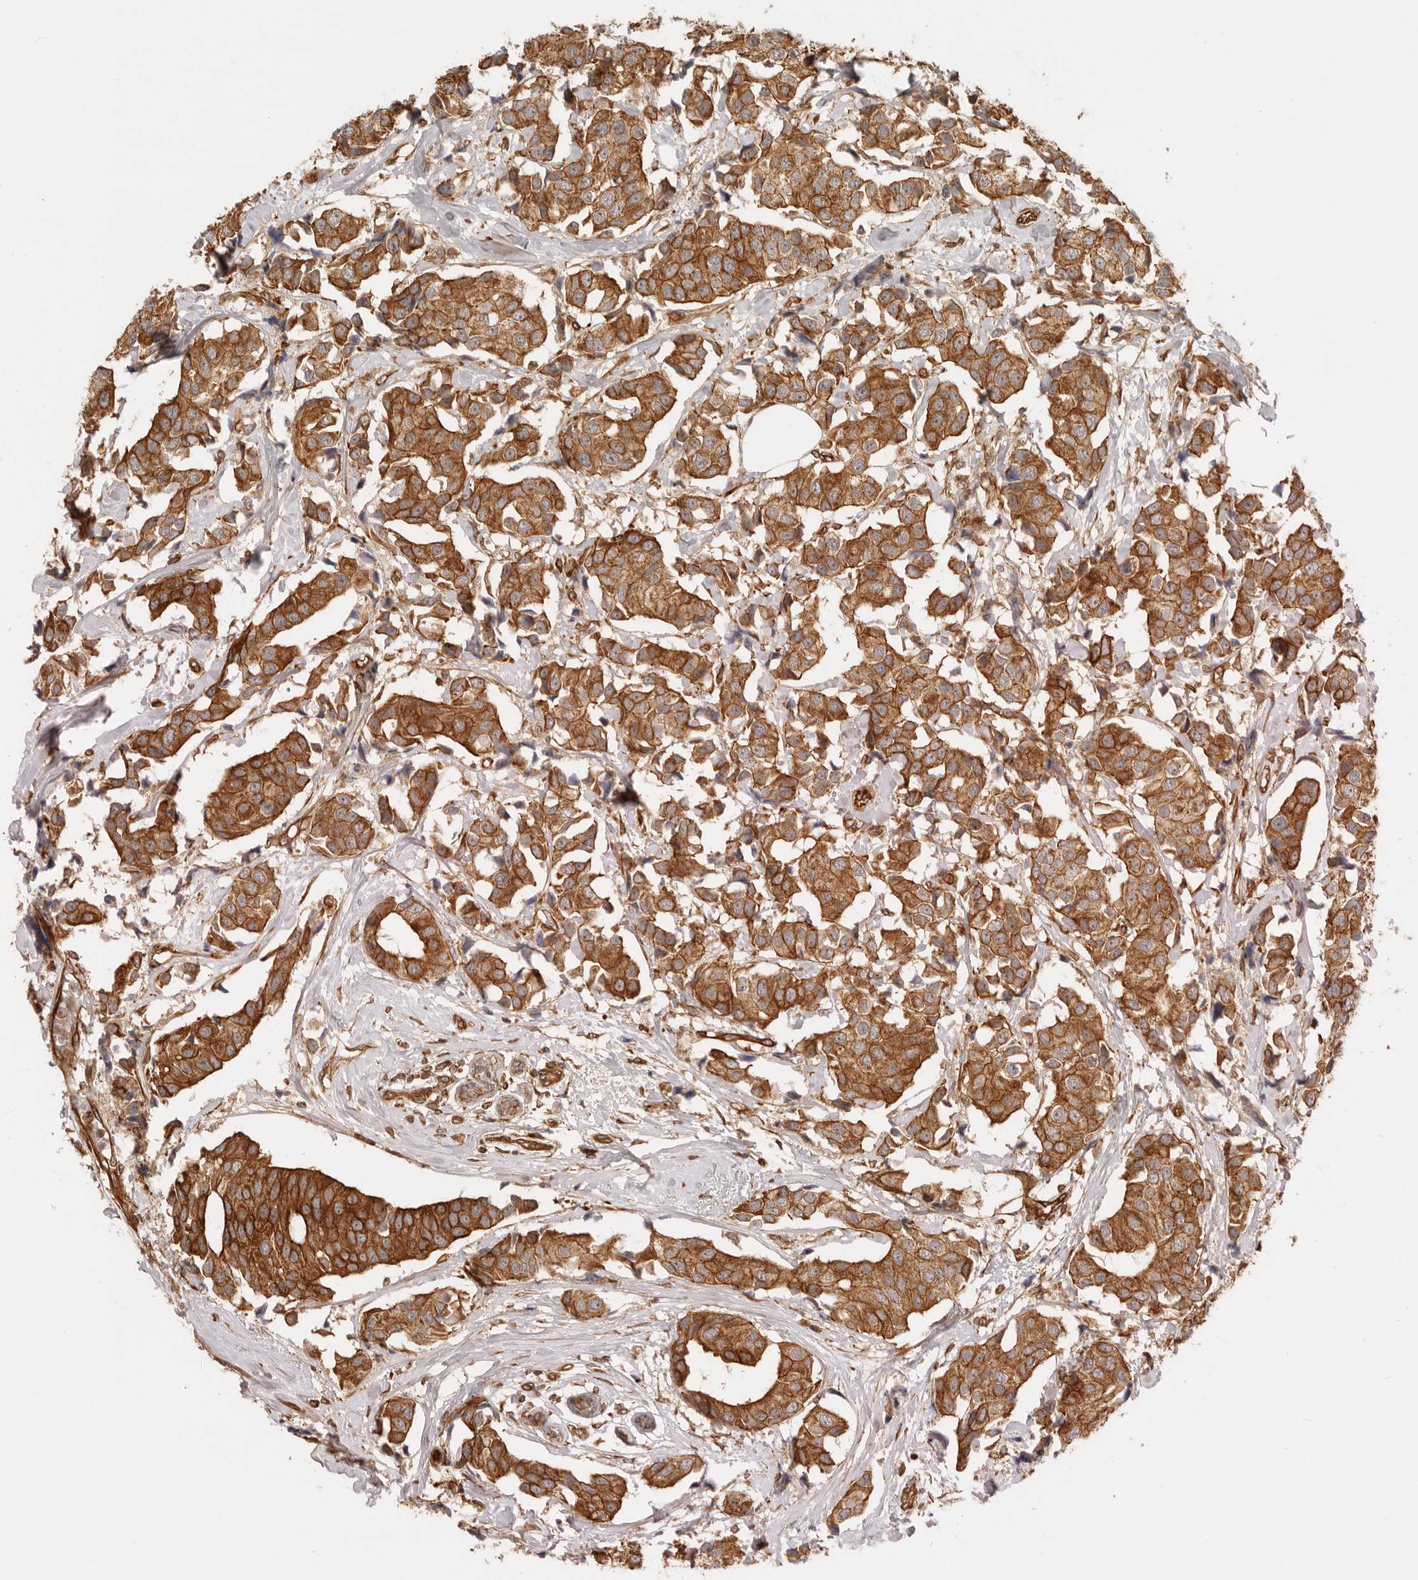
{"staining": {"intensity": "moderate", "quantity": ">75%", "location": "cytoplasmic/membranous"}, "tissue": "breast cancer", "cell_type": "Tumor cells", "image_type": "cancer", "snomed": [{"axis": "morphology", "description": "Normal tissue, NOS"}, {"axis": "morphology", "description": "Duct carcinoma"}, {"axis": "topography", "description": "Breast"}], "caption": "Protein expression analysis of breast cancer (intraductal carcinoma) exhibits moderate cytoplasmic/membranous staining in about >75% of tumor cells.", "gene": "UFSP1", "patient": {"sex": "female", "age": 39}}